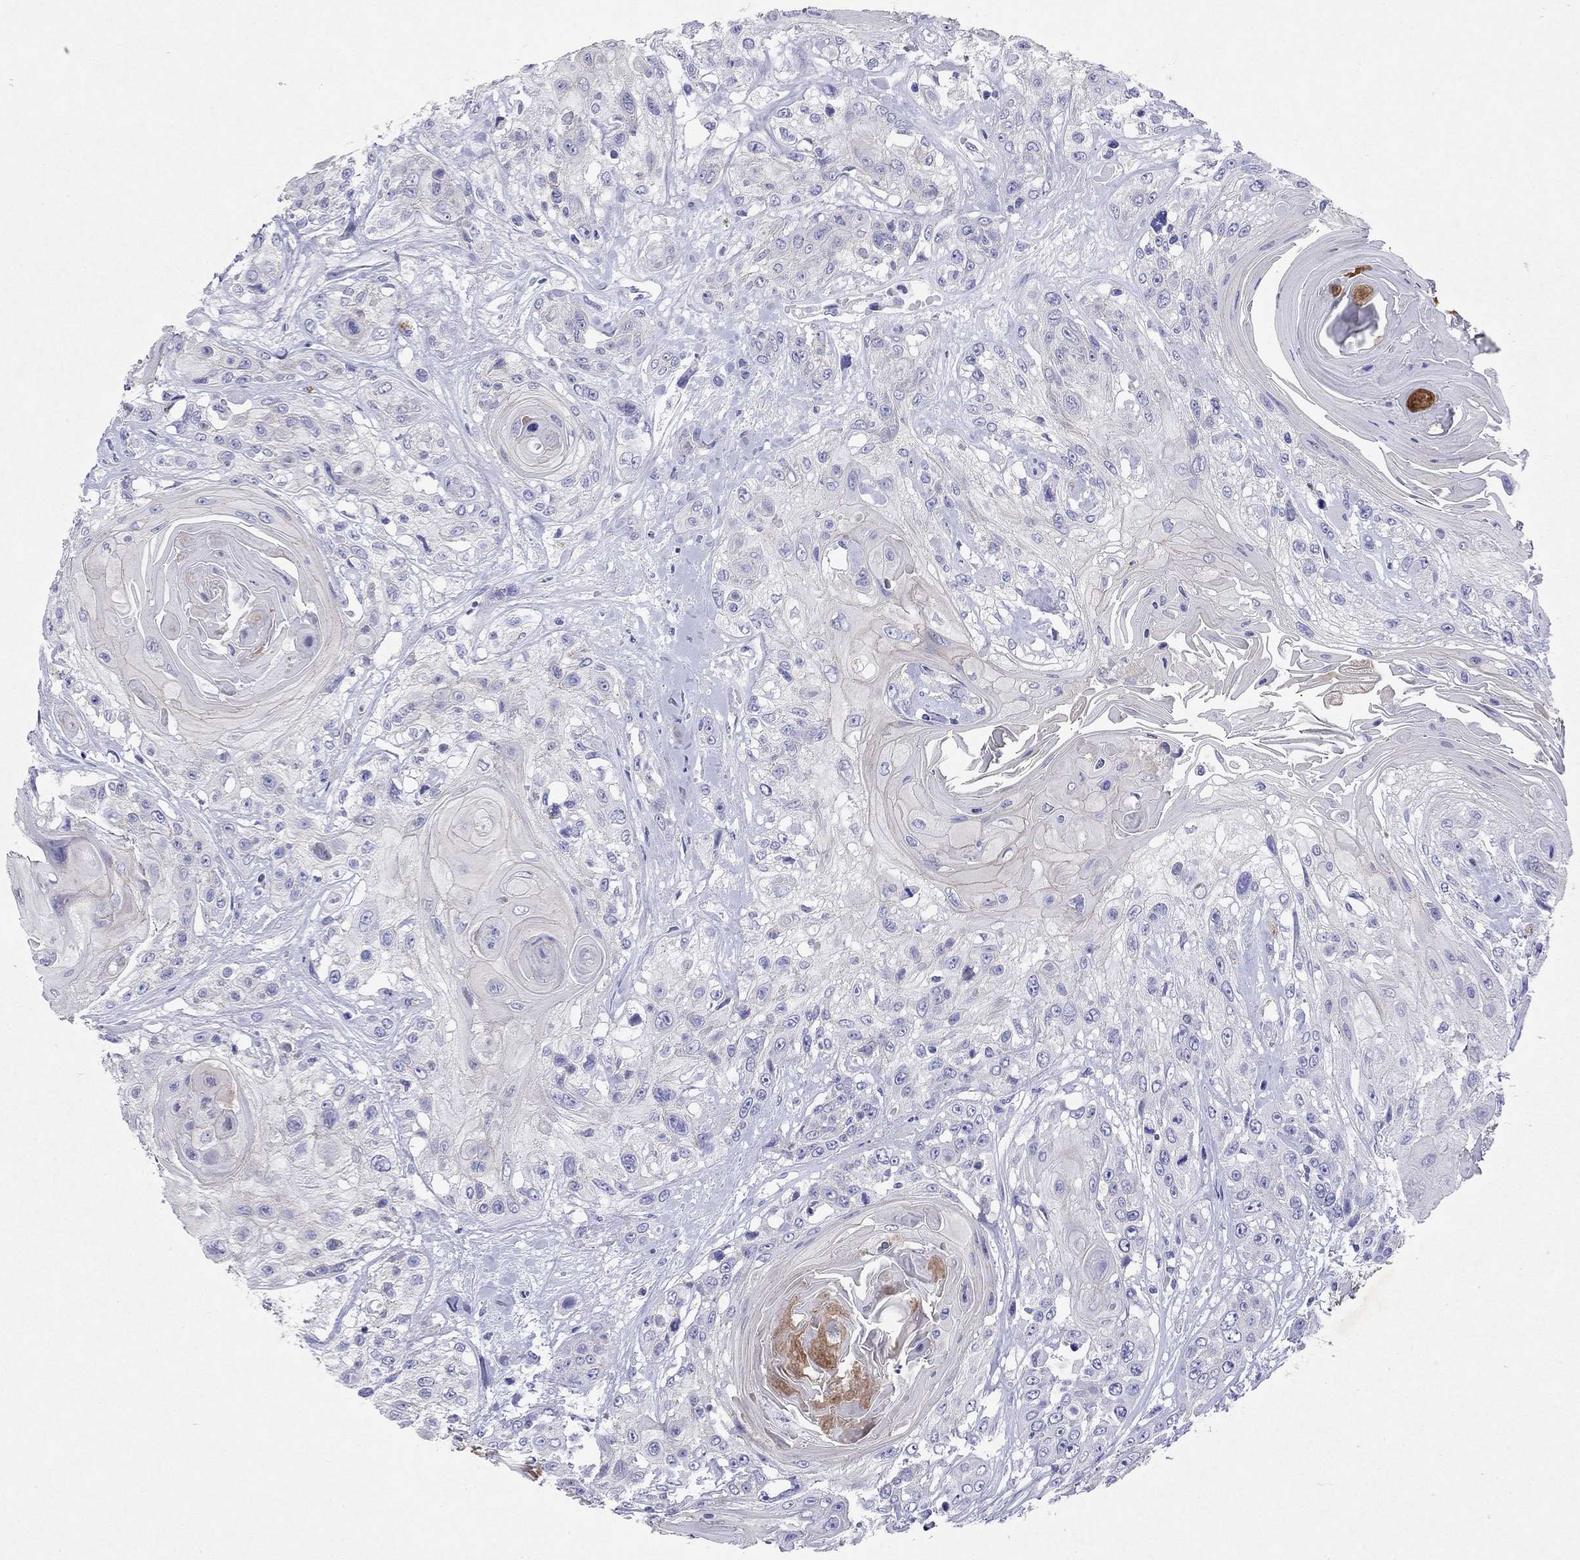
{"staining": {"intensity": "negative", "quantity": "none", "location": "none"}, "tissue": "head and neck cancer", "cell_type": "Tumor cells", "image_type": "cancer", "snomed": [{"axis": "morphology", "description": "Squamous cell carcinoma, NOS"}, {"axis": "topography", "description": "Head-Neck"}], "caption": "This is a image of IHC staining of head and neck cancer, which shows no positivity in tumor cells.", "gene": "ARMC12", "patient": {"sex": "female", "age": 59}}